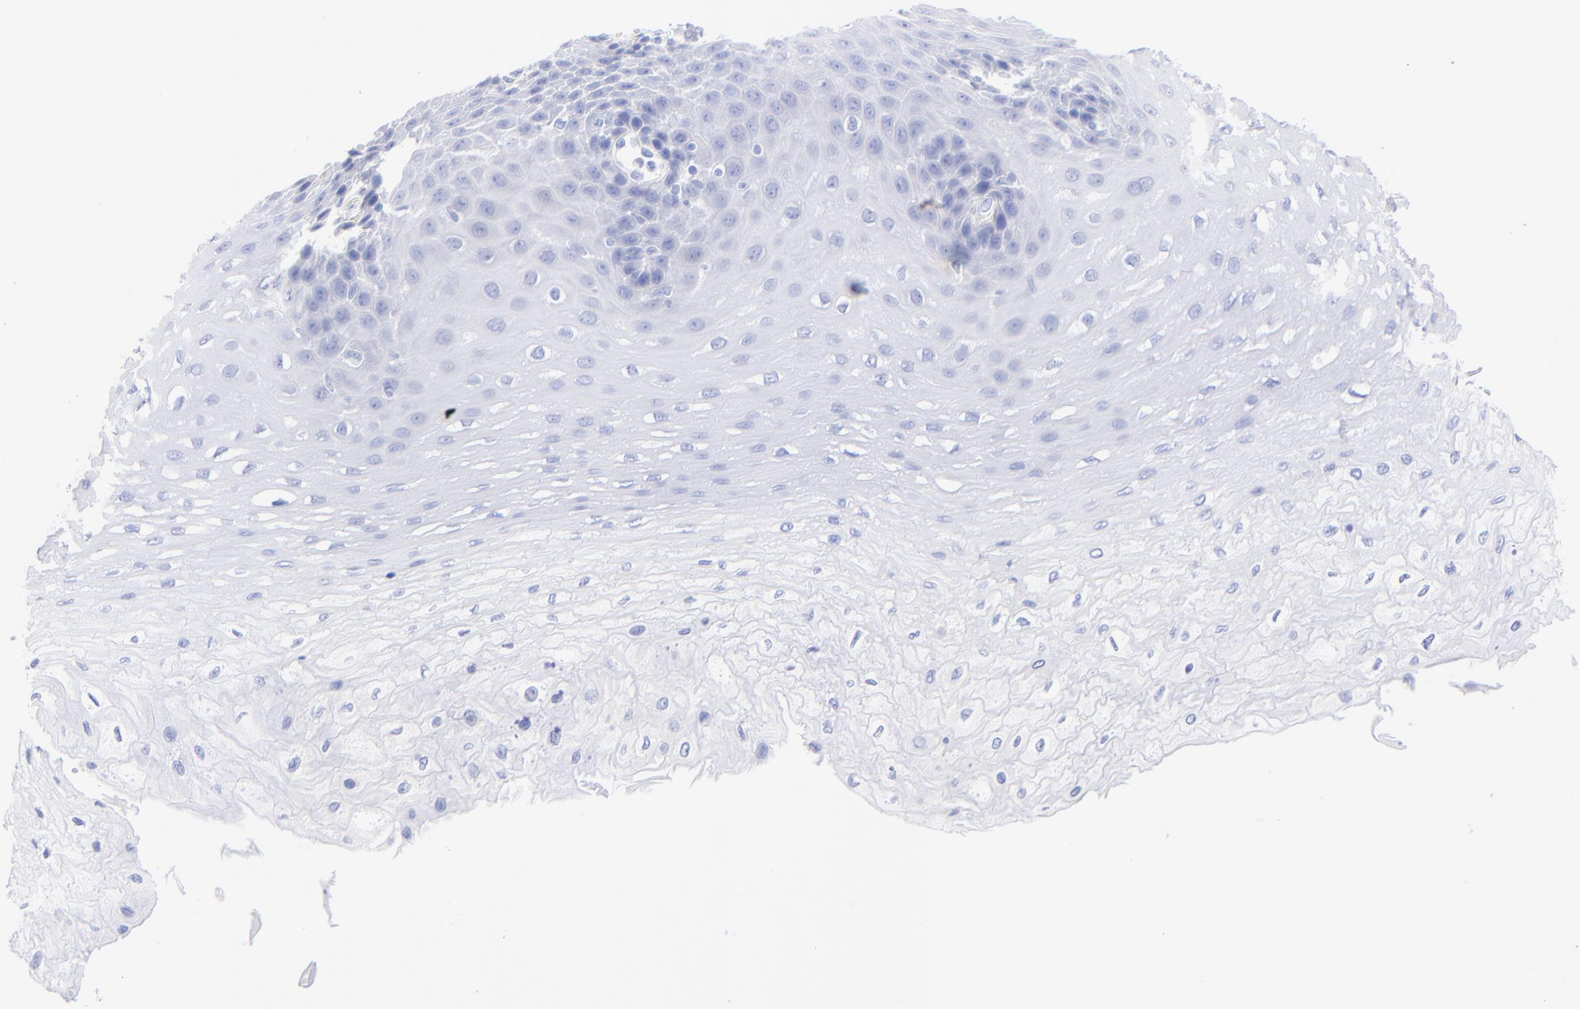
{"staining": {"intensity": "negative", "quantity": "none", "location": "none"}, "tissue": "esophagus", "cell_type": "Squamous epithelial cells", "image_type": "normal", "snomed": [{"axis": "morphology", "description": "Normal tissue, NOS"}, {"axis": "topography", "description": "Esophagus"}], "caption": "Protein analysis of unremarkable esophagus demonstrates no significant staining in squamous epithelial cells. (Brightfield microscopy of DAB (3,3'-diaminobenzidine) immunohistochemistry (IHC) at high magnification).", "gene": "C1QTNF6", "patient": {"sex": "female", "age": 72}}